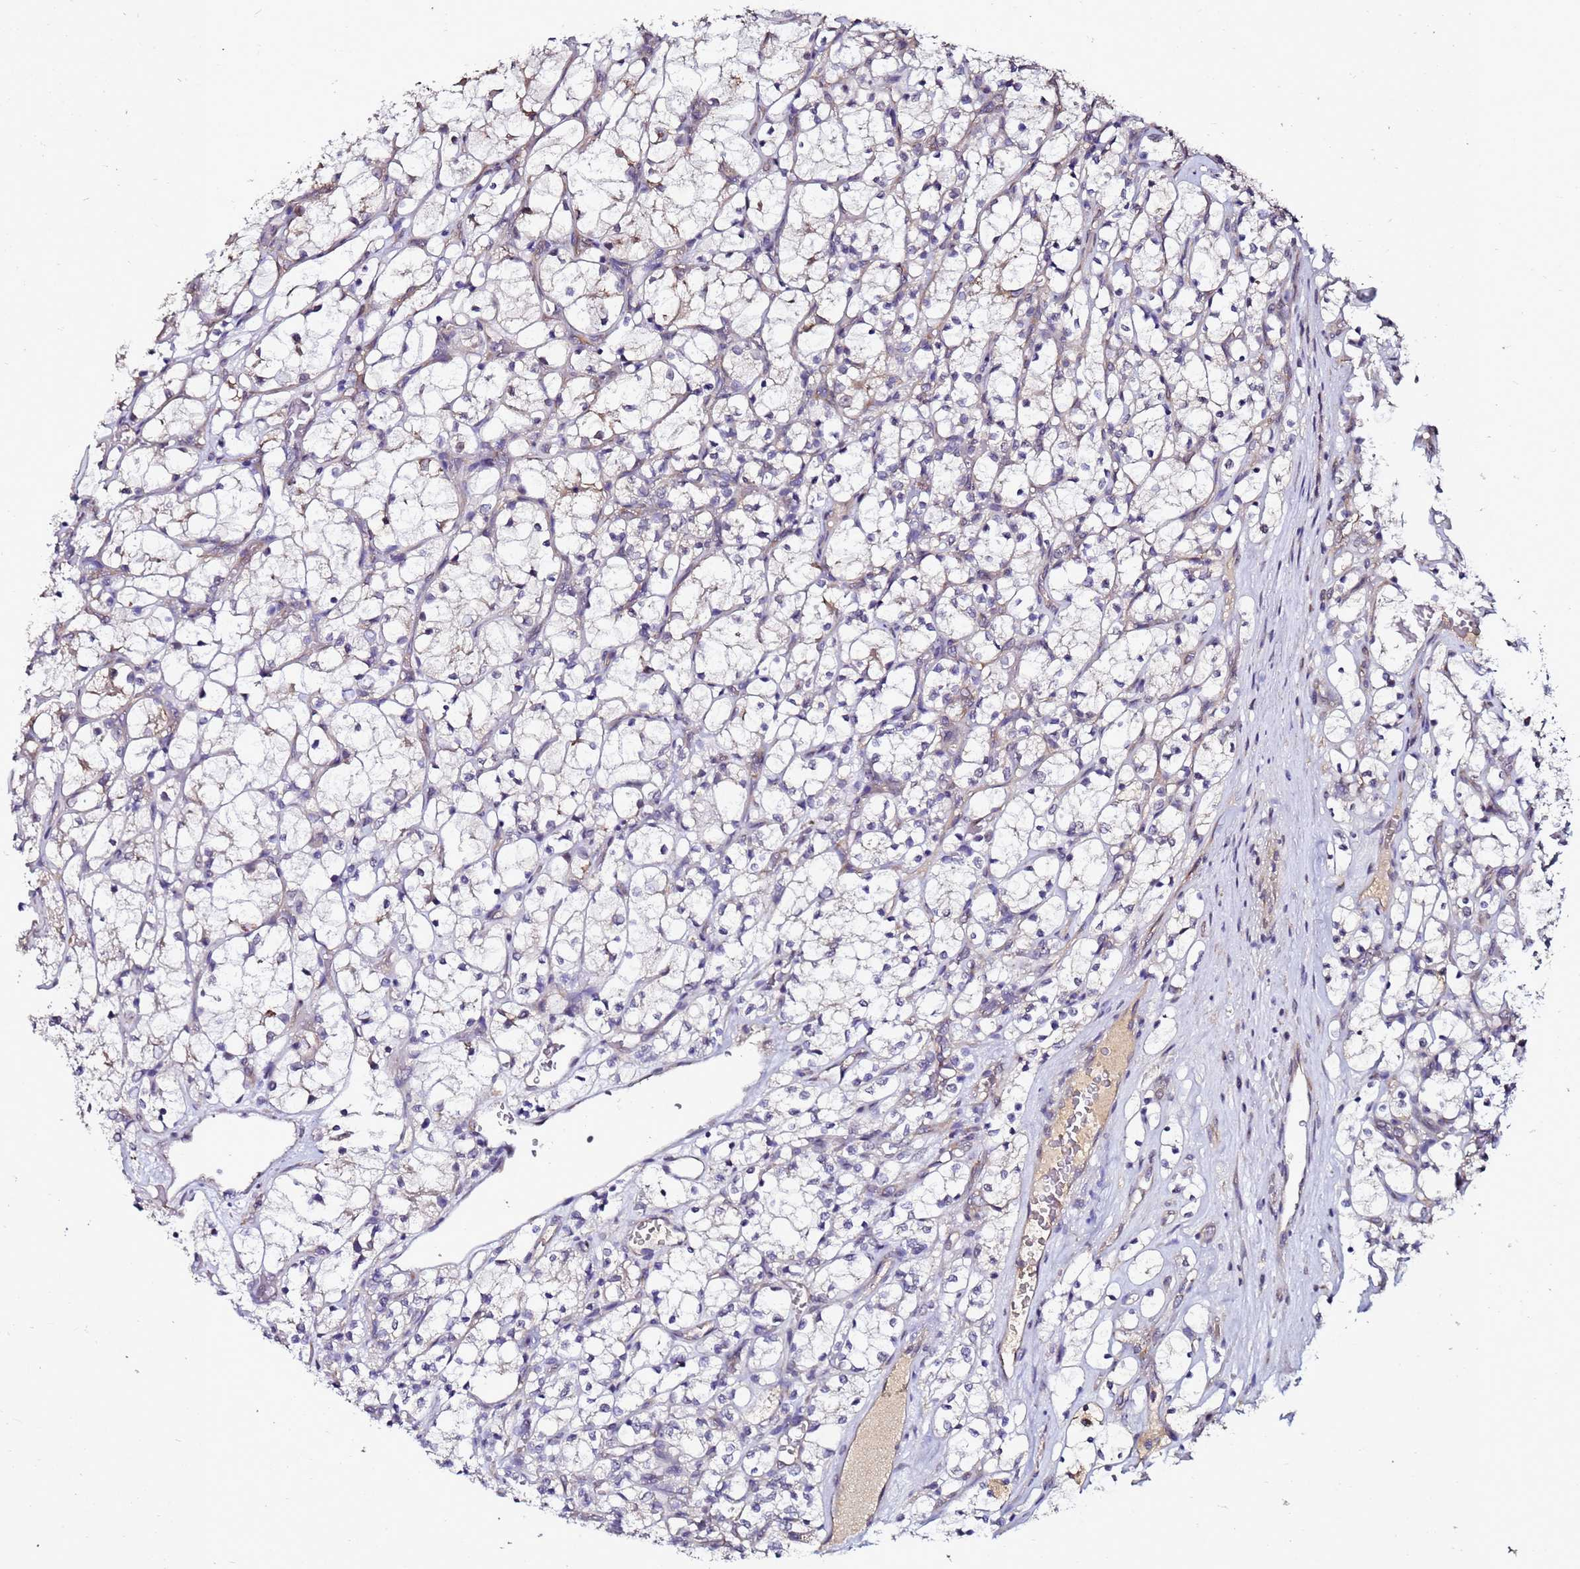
{"staining": {"intensity": "negative", "quantity": "none", "location": "none"}, "tissue": "renal cancer", "cell_type": "Tumor cells", "image_type": "cancer", "snomed": [{"axis": "morphology", "description": "Adenocarcinoma, NOS"}, {"axis": "topography", "description": "Kidney"}], "caption": "The micrograph reveals no significant positivity in tumor cells of renal adenocarcinoma.", "gene": "ANKRD17", "patient": {"sex": "female", "age": 69}}